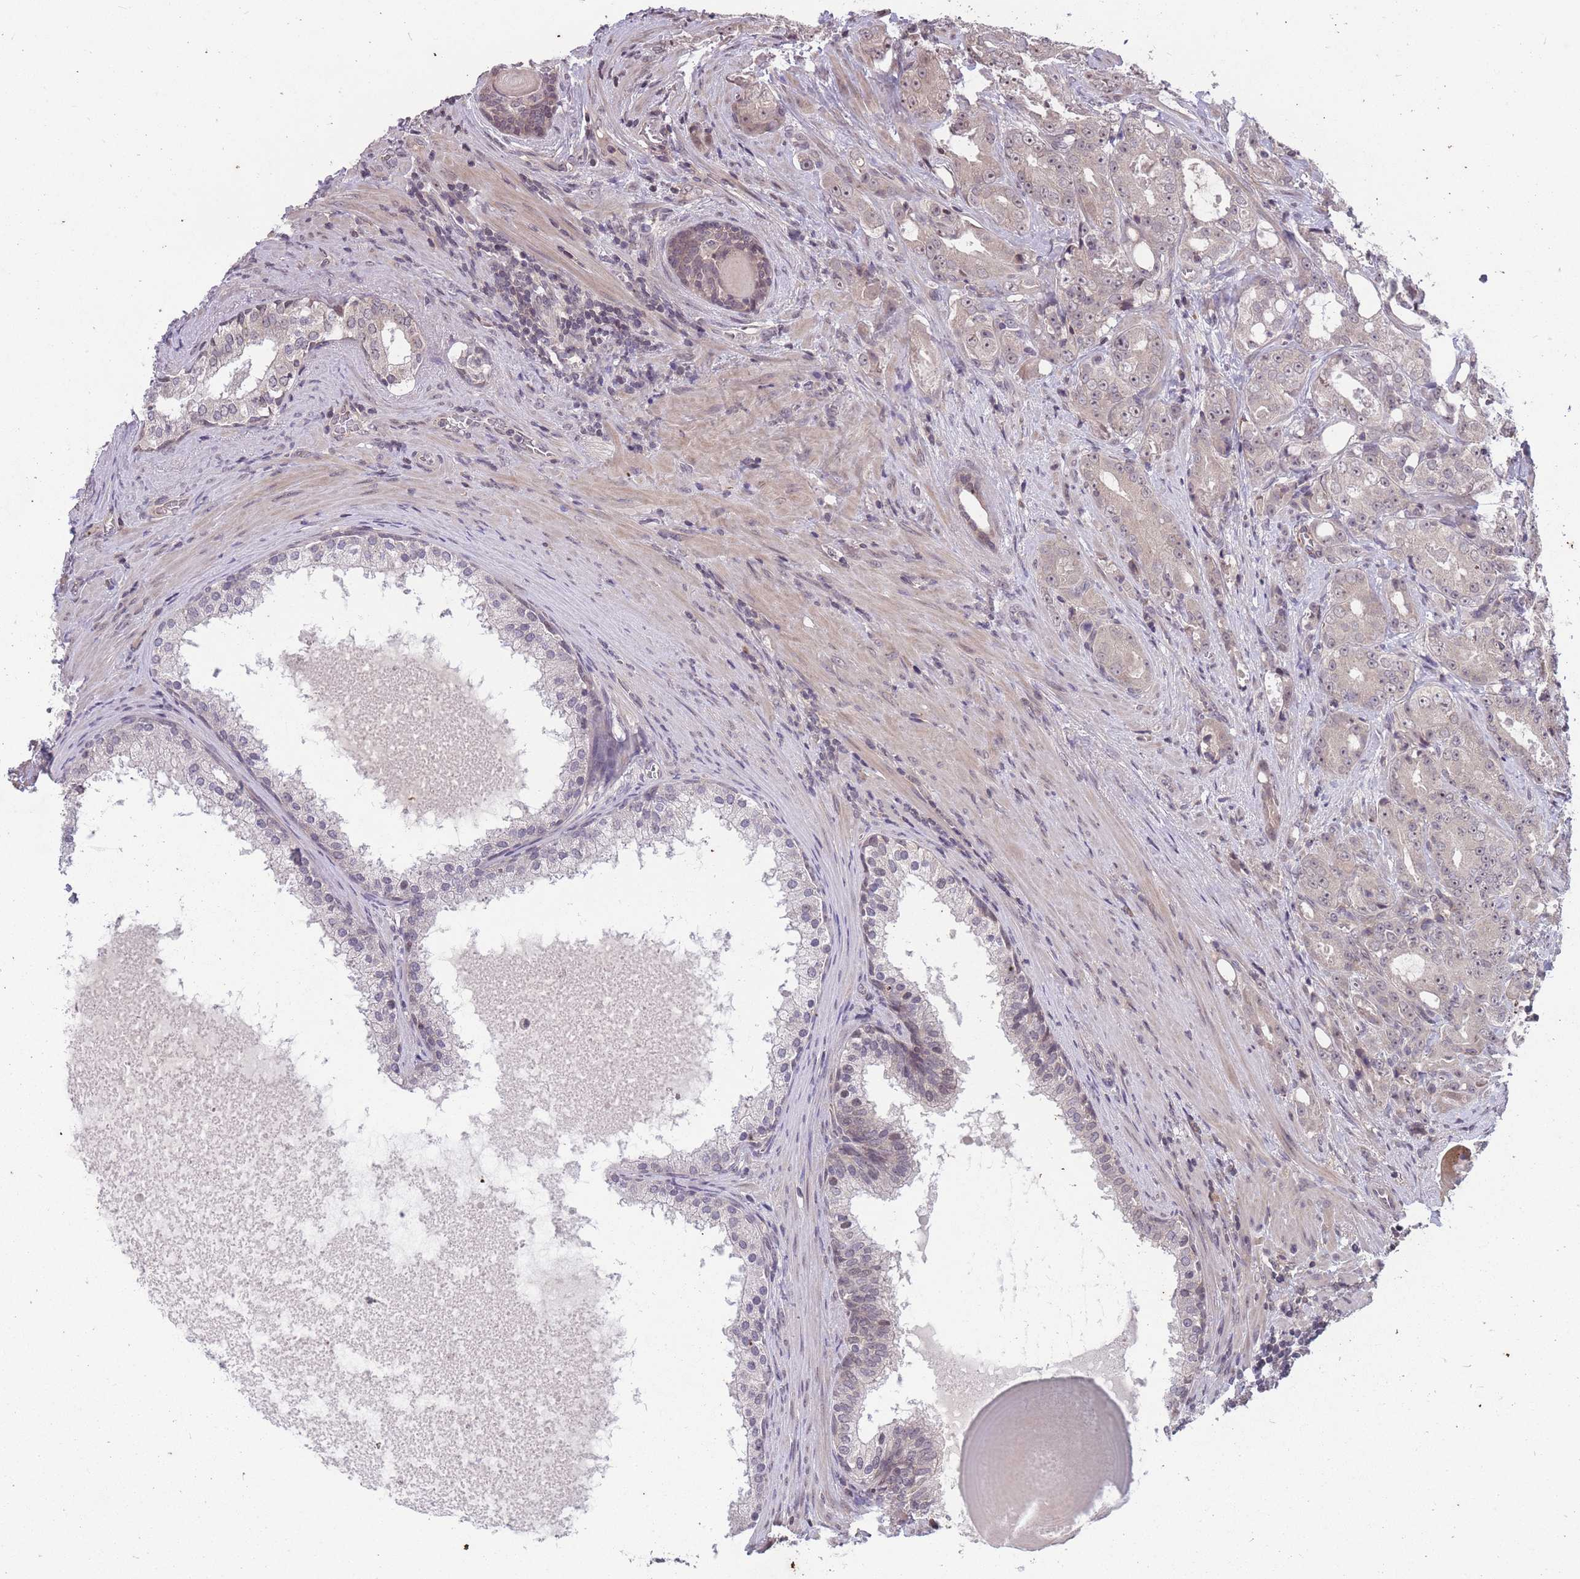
{"staining": {"intensity": "weak", "quantity": "<25%", "location": "cytoplasmic/membranous,nuclear"}, "tissue": "prostate cancer", "cell_type": "Tumor cells", "image_type": "cancer", "snomed": [{"axis": "morphology", "description": "Adenocarcinoma, High grade"}, {"axis": "topography", "description": "Prostate"}], "caption": "Immunohistochemistry (IHC) micrograph of human prostate cancer stained for a protein (brown), which displays no positivity in tumor cells.", "gene": "GGT5", "patient": {"sex": "male", "age": 69}}